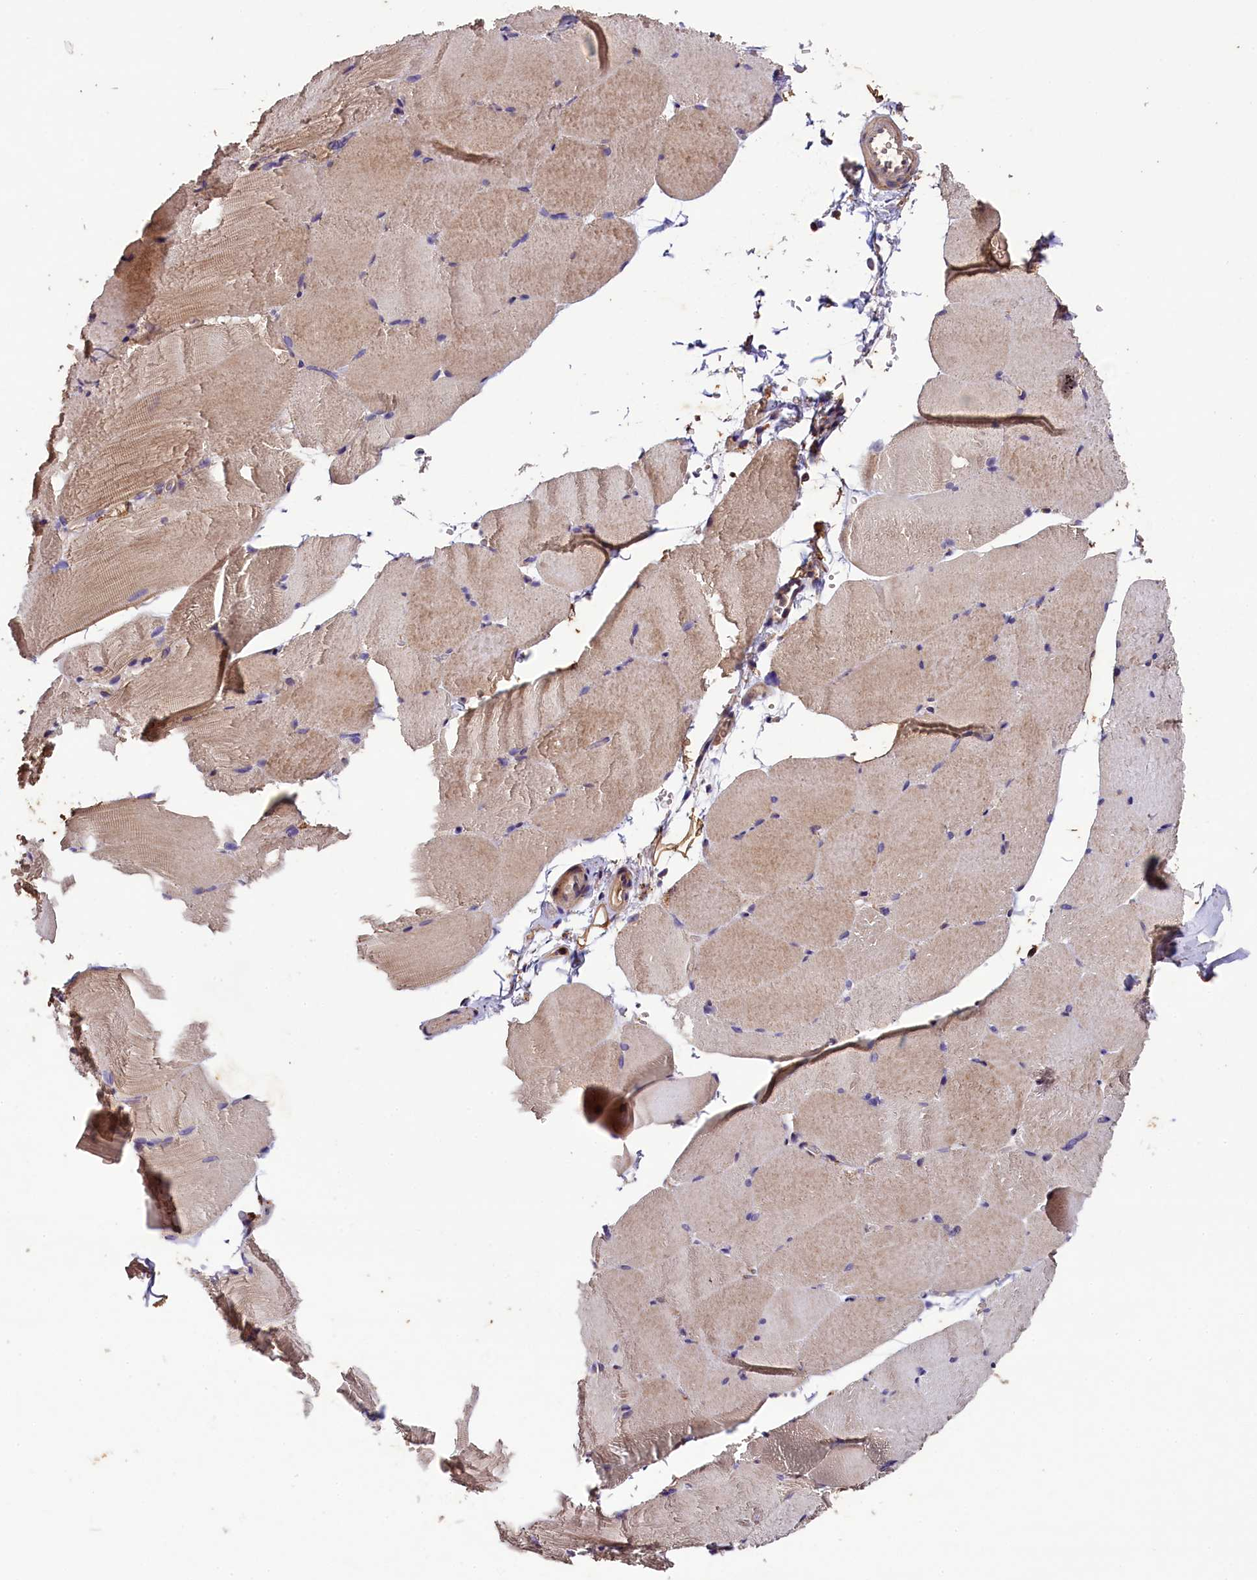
{"staining": {"intensity": "weak", "quantity": "<25%", "location": "cytoplasmic/membranous"}, "tissue": "skeletal muscle", "cell_type": "Myocytes", "image_type": "normal", "snomed": [{"axis": "morphology", "description": "Normal tissue, NOS"}, {"axis": "topography", "description": "Skeletal muscle"}, {"axis": "topography", "description": "Parathyroid gland"}], "caption": "Skeletal muscle was stained to show a protein in brown. There is no significant expression in myocytes. The staining is performed using DAB (3,3'-diaminobenzidine) brown chromogen with nuclei counter-stained in using hematoxylin.", "gene": "PLXNB1", "patient": {"sex": "female", "age": 37}}